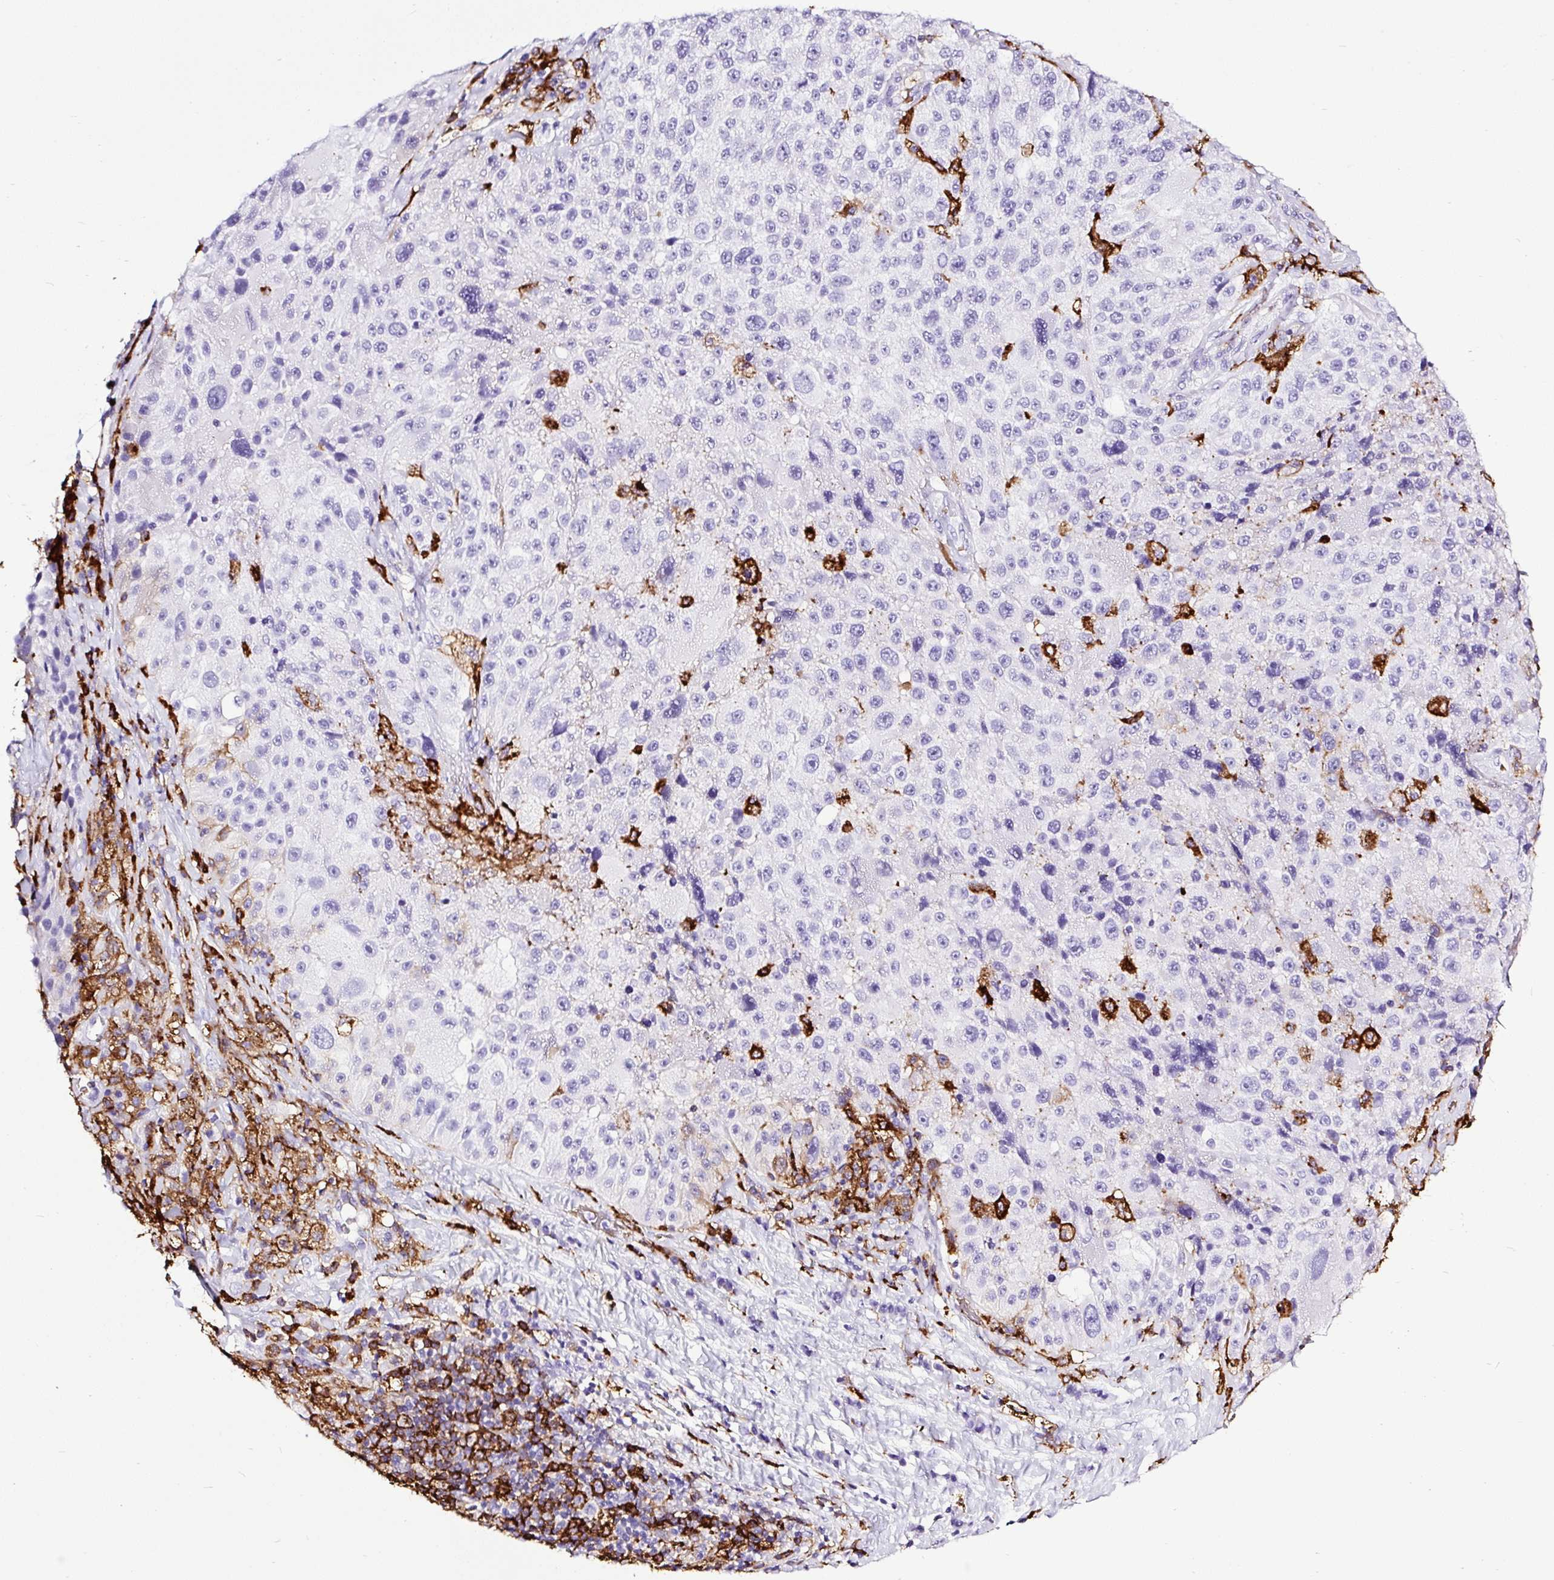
{"staining": {"intensity": "negative", "quantity": "none", "location": "none"}, "tissue": "melanoma", "cell_type": "Tumor cells", "image_type": "cancer", "snomed": [{"axis": "morphology", "description": "Malignant melanoma, Metastatic site"}, {"axis": "topography", "description": "Lymph node"}], "caption": "Immunohistochemistry (IHC) photomicrograph of neoplastic tissue: human melanoma stained with DAB exhibits no significant protein positivity in tumor cells. (IHC, brightfield microscopy, high magnification).", "gene": "HLA-DRA", "patient": {"sex": "male", "age": 62}}